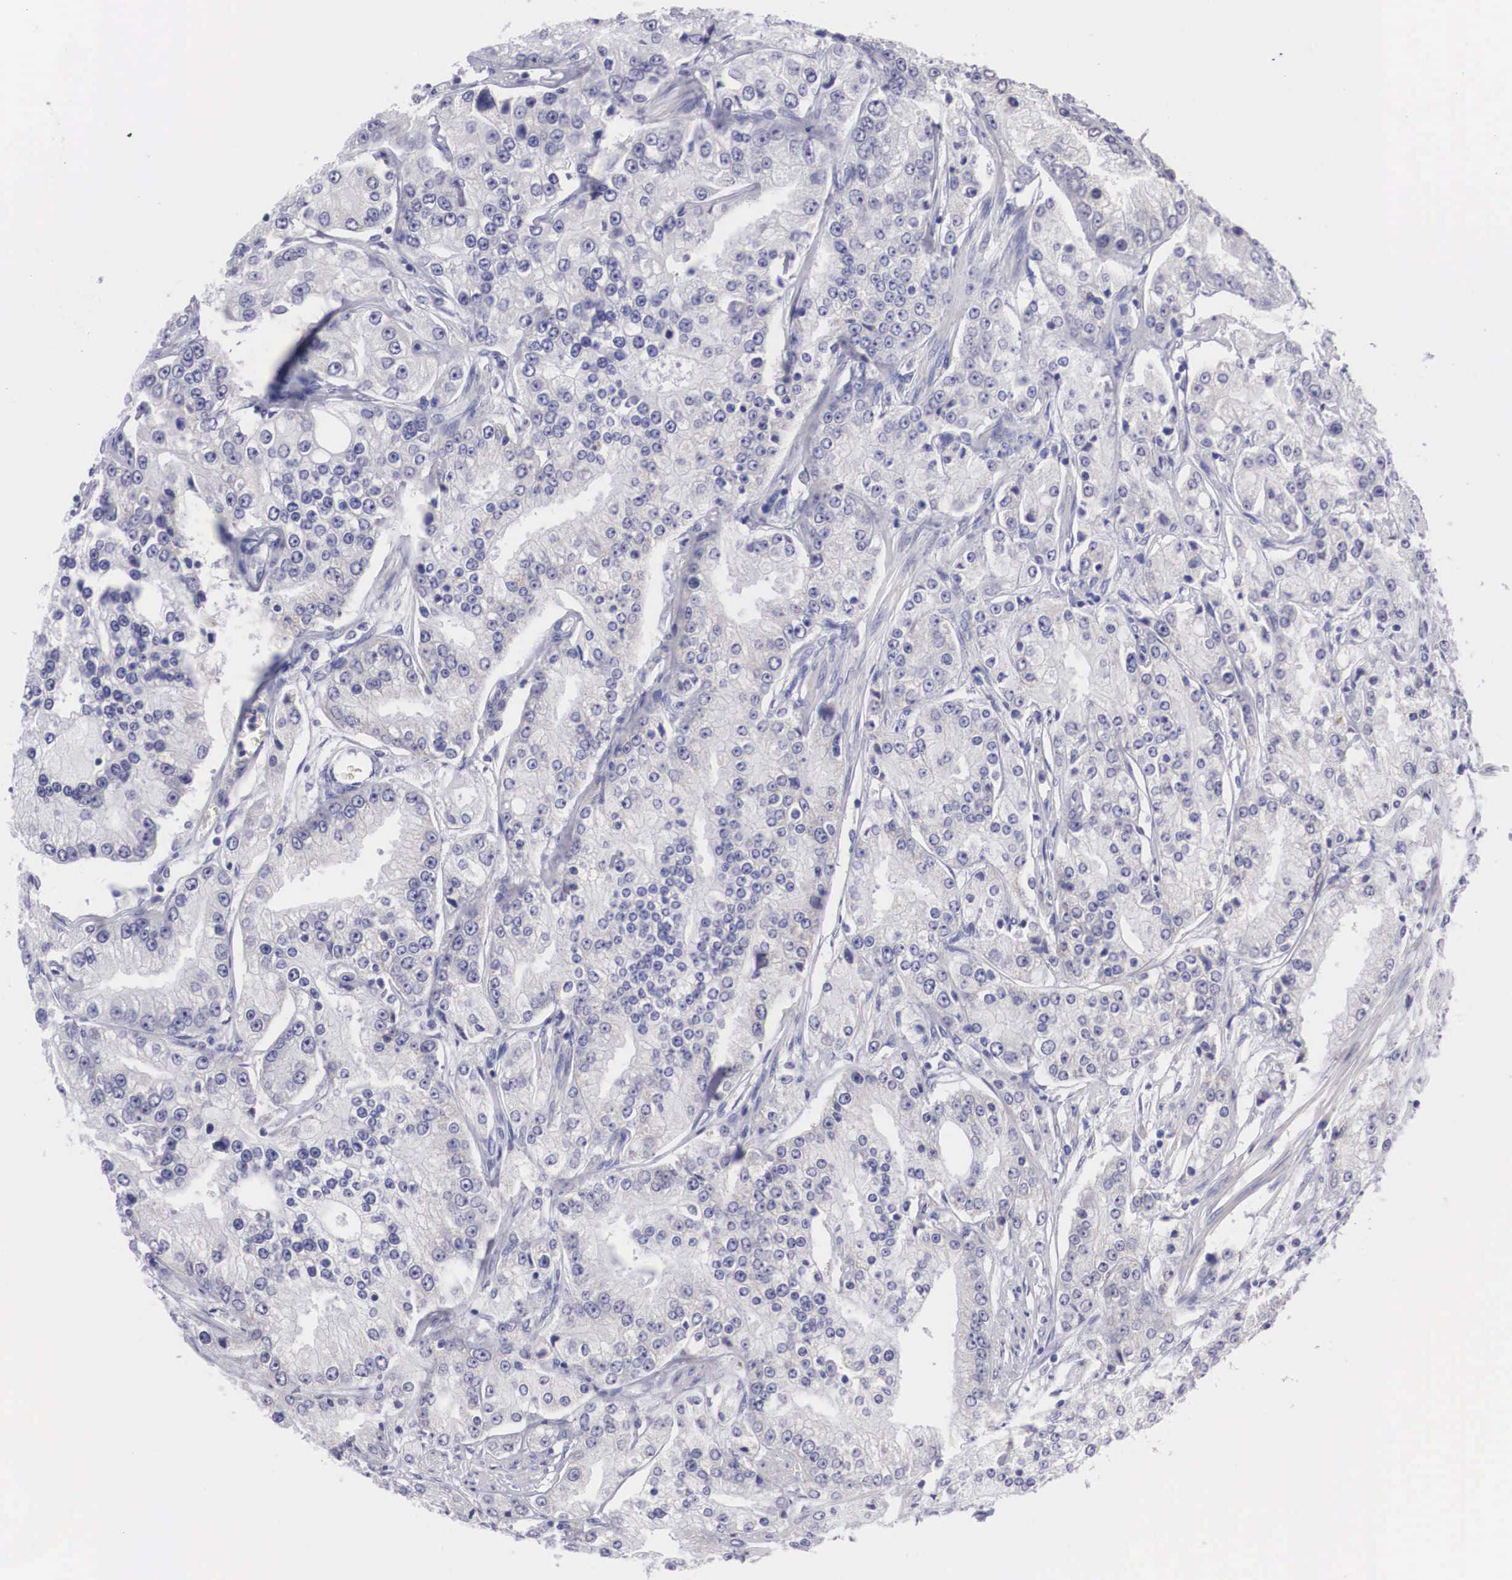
{"staining": {"intensity": "negative", "quantity": "none", "location": "none"}, "tissue": "prostate cancer", "cell_type": "Tumor cells", "image_type": "cancer", "snomed": [{"axis": "morphology", "description": "Adenocarcinoma, Medium grade"}, {"axis": "topography", "description": "Prostate"}], "caption": "Tumor cells are negative for protein expression in human prostate medium-grade adenocarcinoma. (DAB IHC, high magnification).", "gene": "SOX11", "patient": {"sex": "male", "age": 72}}